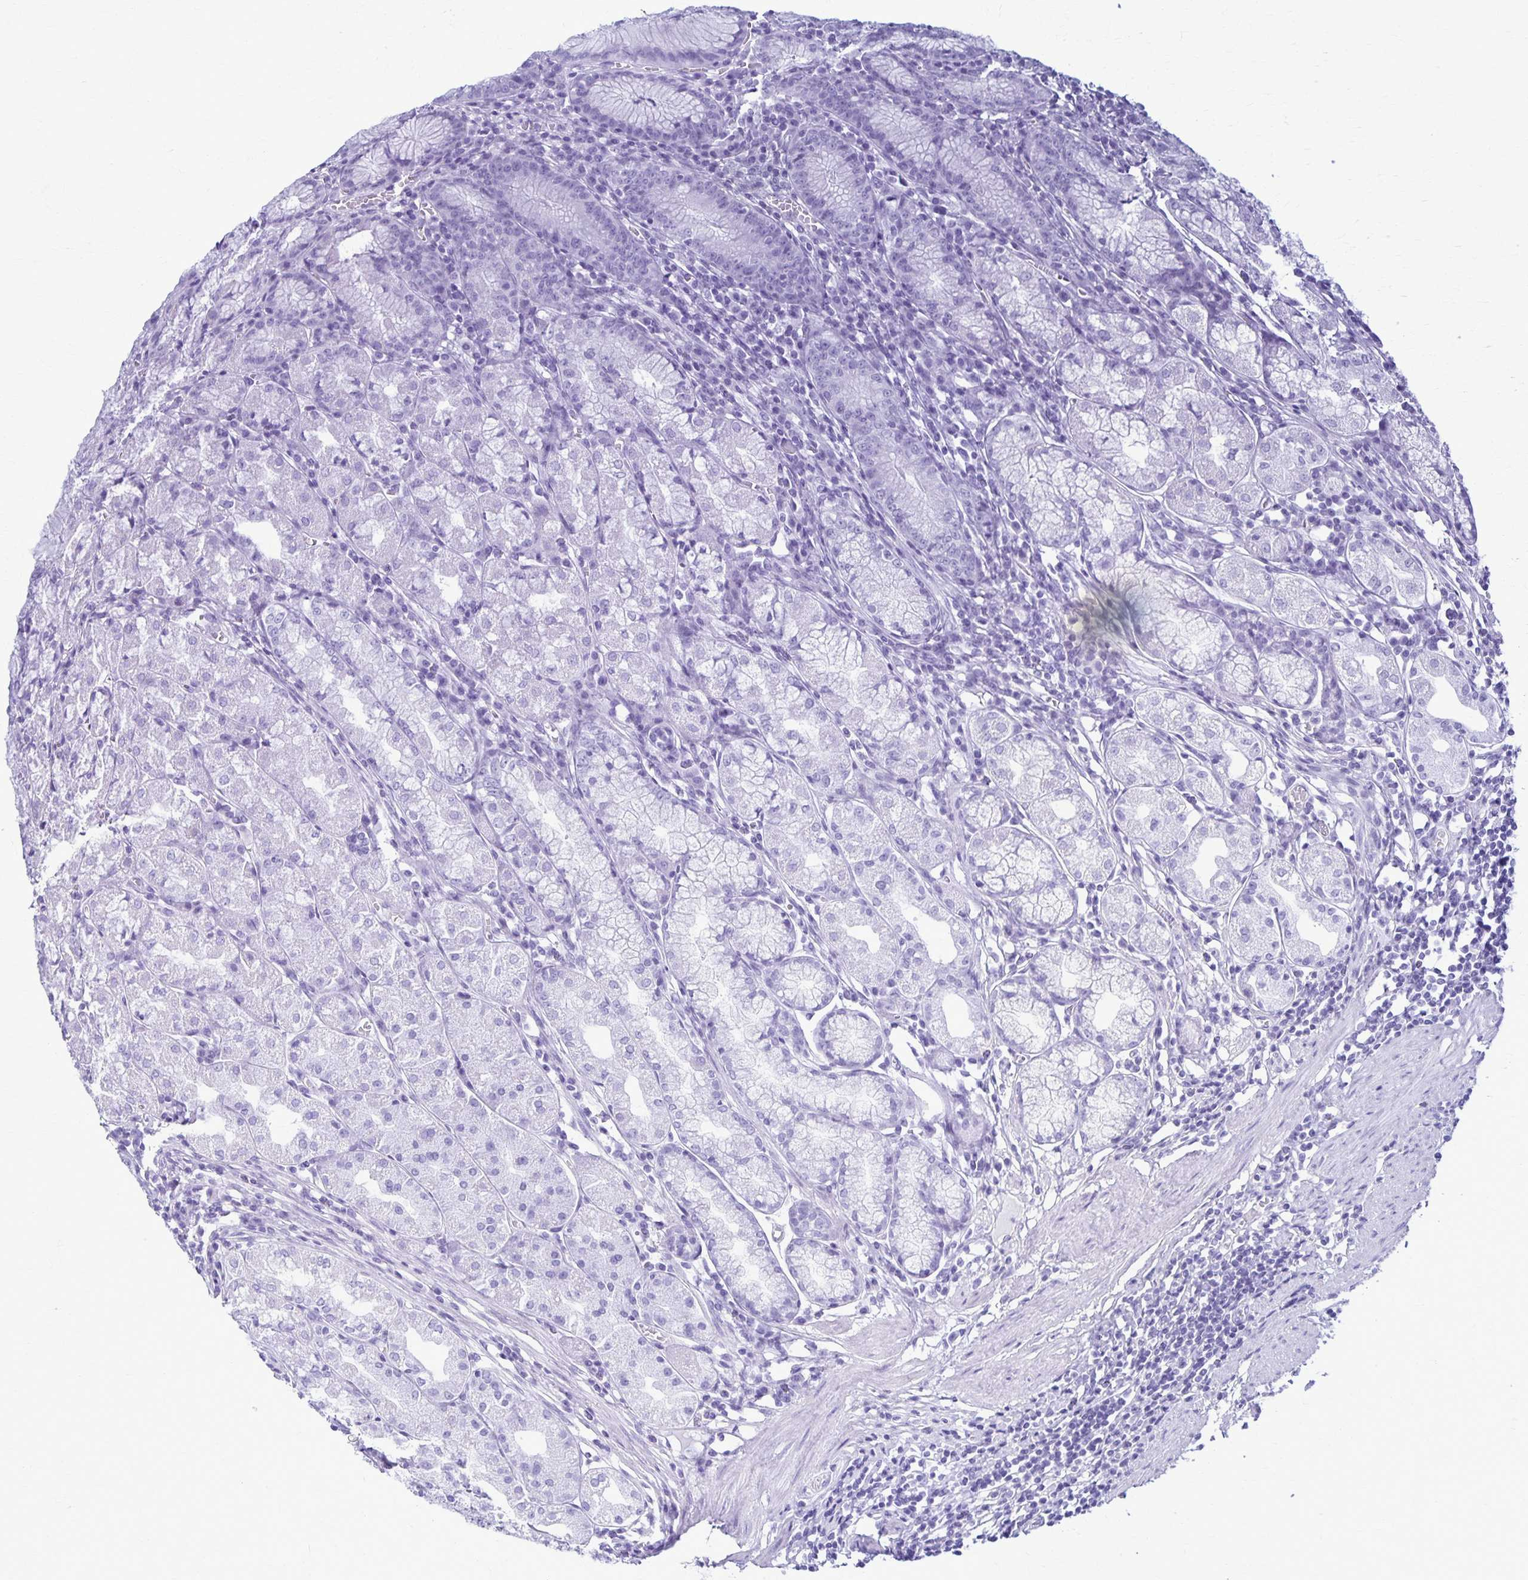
{"staining": {"intensity": "negative", "quantity": "none", "location": "none"}, "tissue": "stomach", "cell_type": "Glandular cells", "image_type": "normal", "snomed": [{"axis": "morphology", "description": "Normal tissue, NOS"}, {"axis": "topography", "description": "Stomach"}], "caption": "This is an immunohistochemistry image of normal stomach. There is no staining in glandular cells.", "gene": "RTN1", "patient": {"sex": "male", "age": 55}}